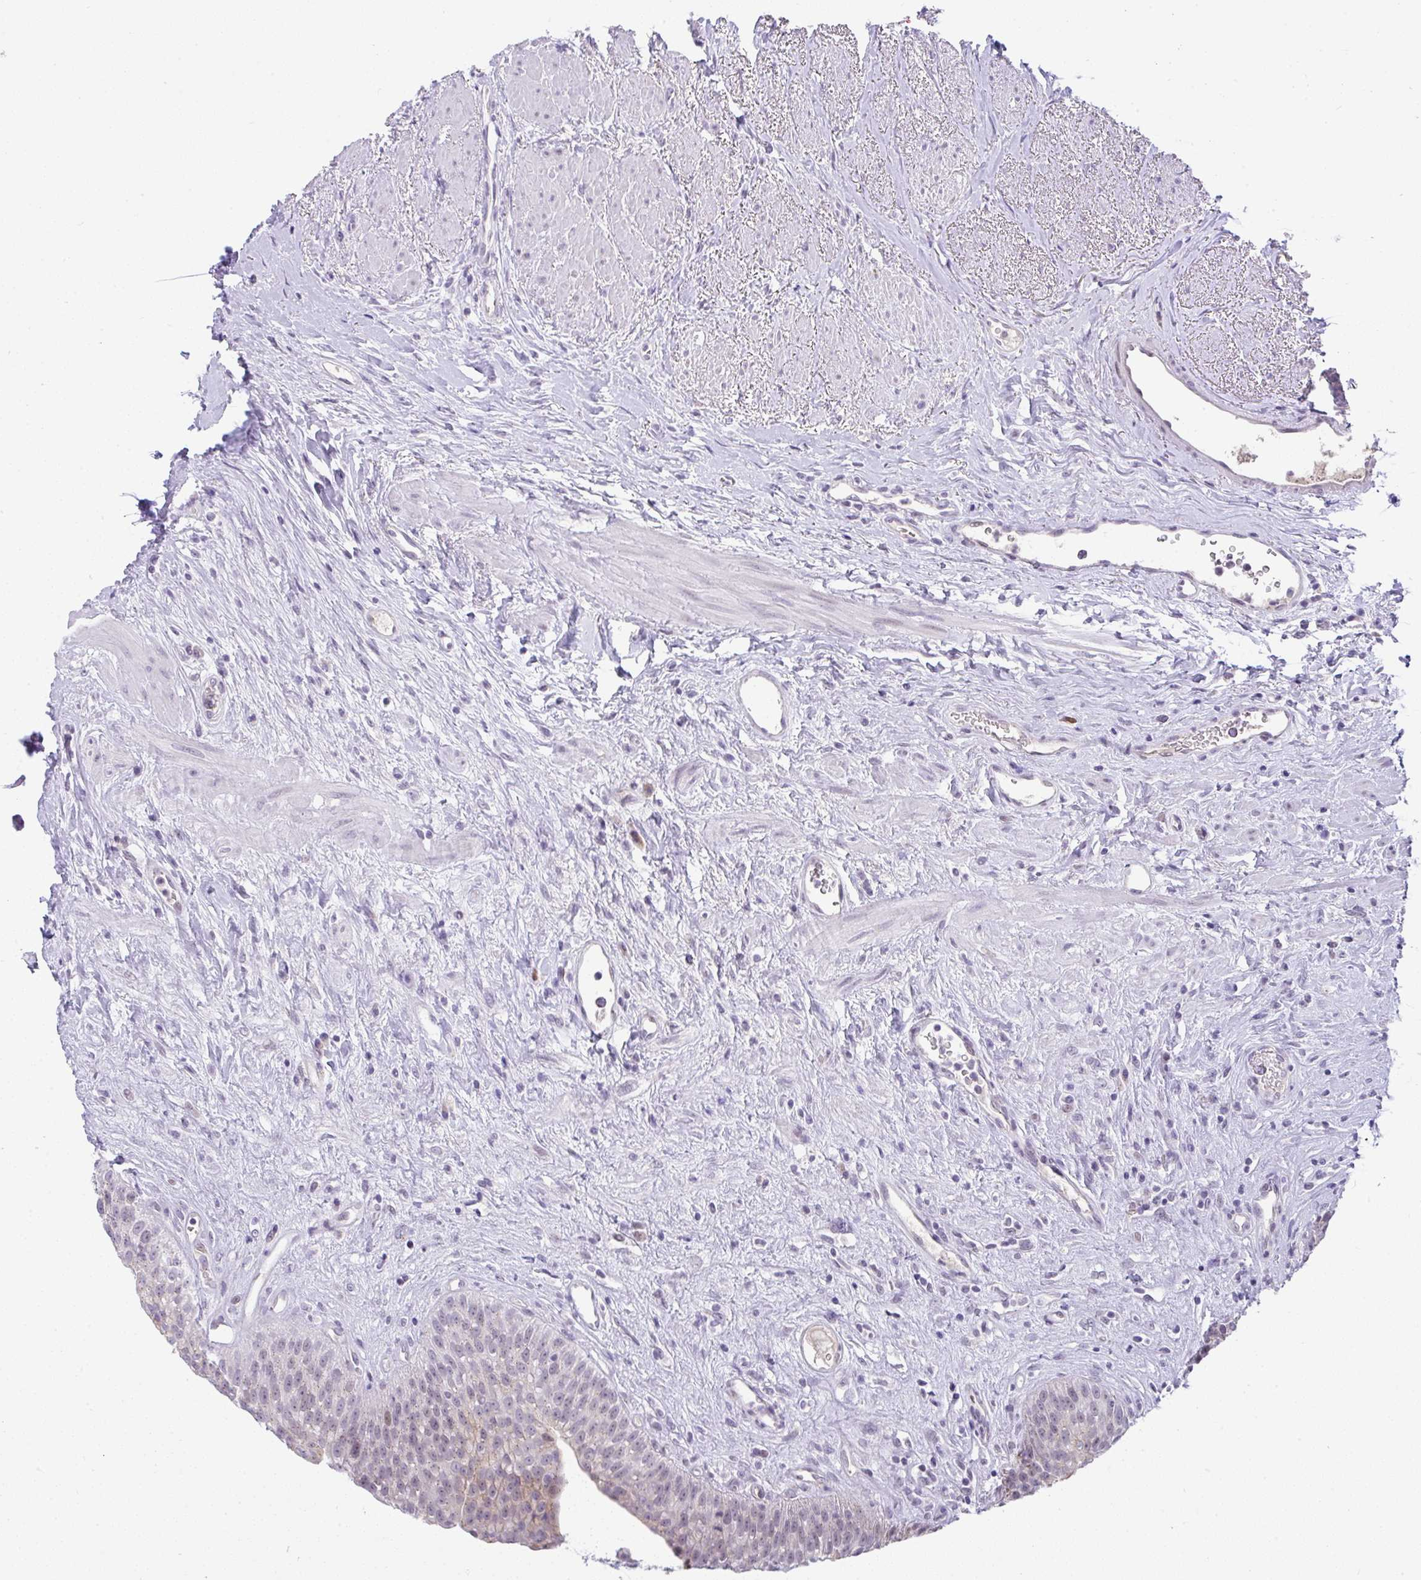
{"staining": {"intensity": "weak", "quantity": "<25%", "location": "cytoplasmic/membranous,nuclear"}, "tissue": "urinary bladder", "cell_type": "Urothelial cells", "image_type": "normal", "snomed": [{"axis": "morphology", "description": "Normal tissue, NOS"}, {"axis": "topography", "description": "Urinary bladder"}], "caption": "There is no significant positivity in urothelial cells of urinary bladder.", "gene": "FAM177A1", "patient": {"sex": "female", "age": 56}}